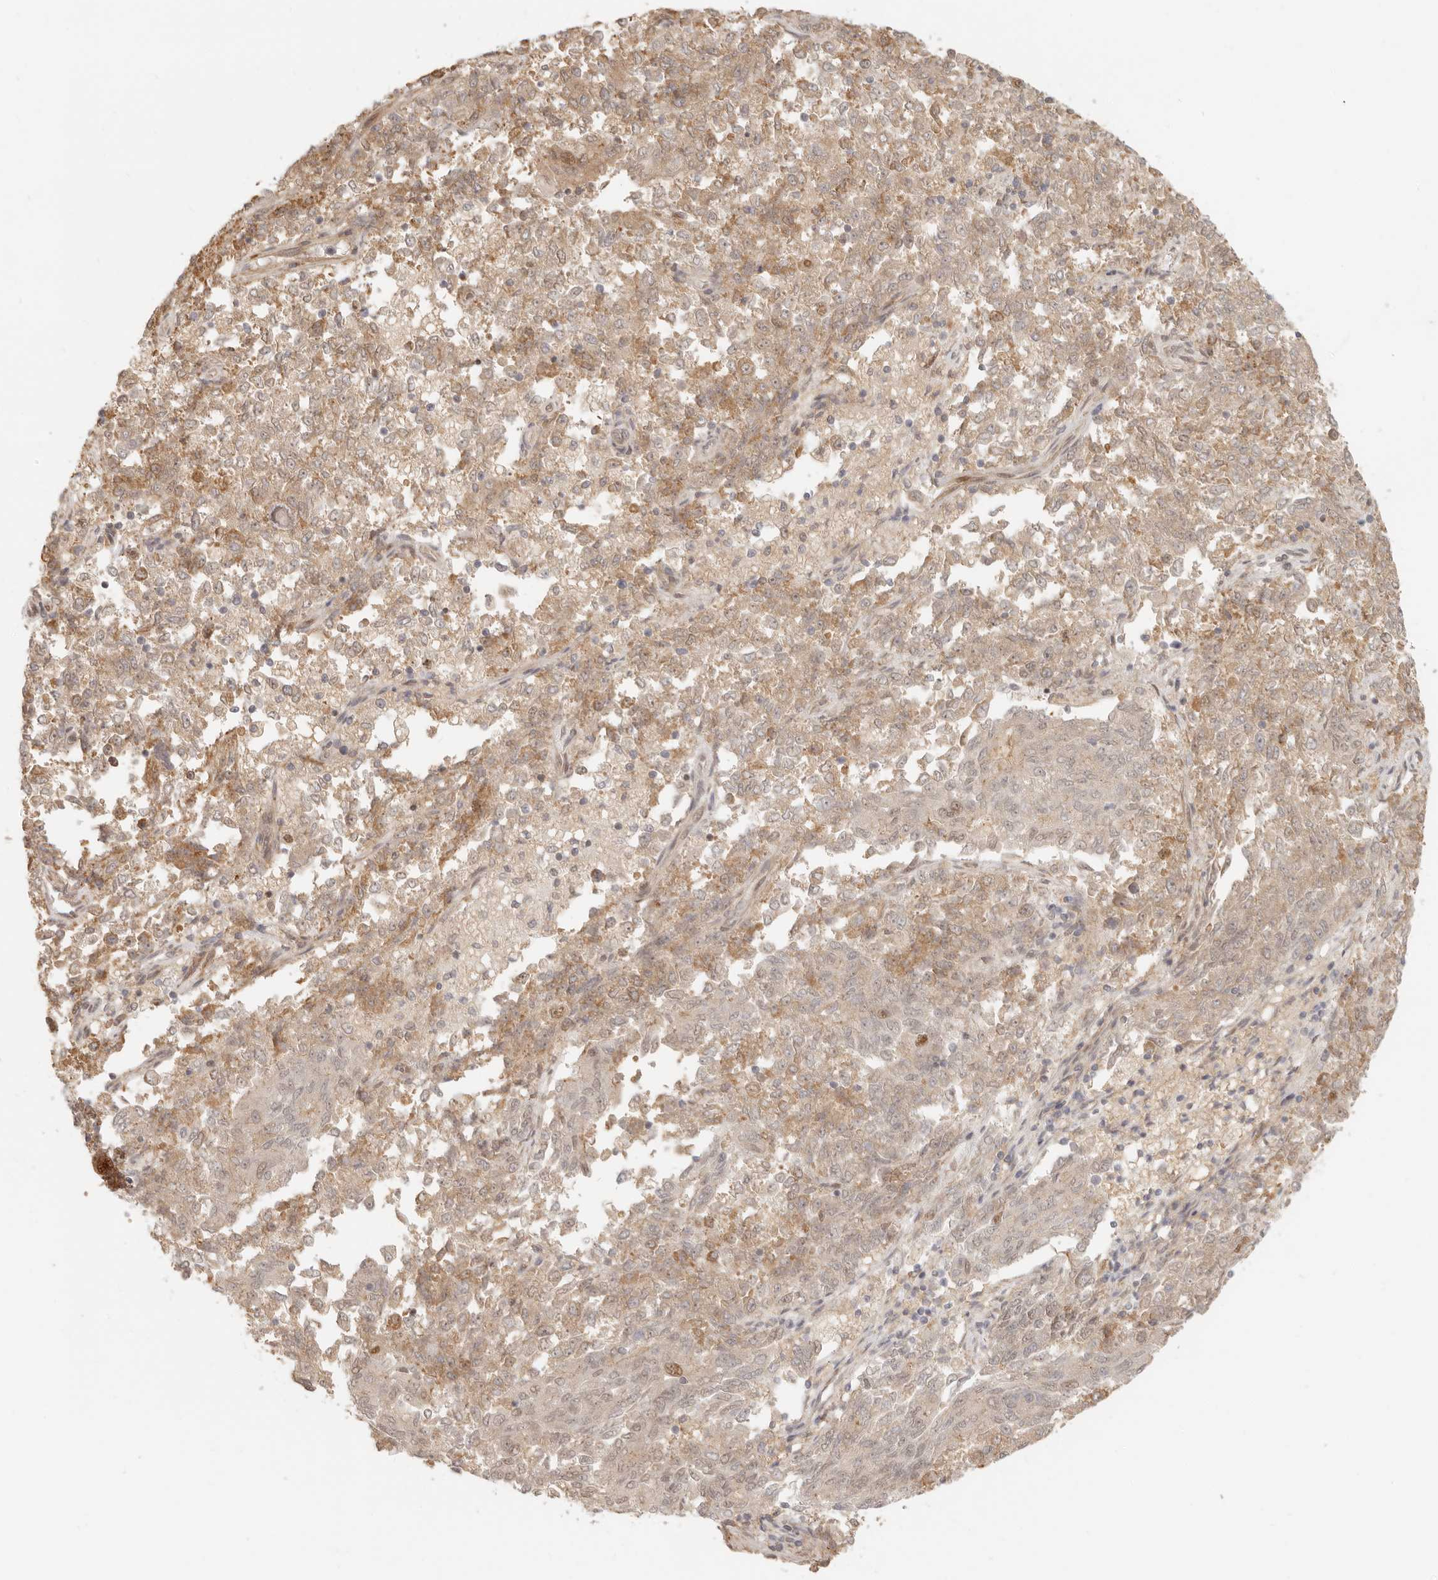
{"staining": {"intensity": "weak", "quantity": "25%-75%", "location": "cytoplasmic/membranous"}, "tissue": "endometrial cancer", "cell_type": "Tumor cells", "image_type": "cancer", "snomed": [{"axis": "morphology", "description": "Adenocarcinoma, NOS"}, {"axis": "topography", "description": "Endometrium"}], "caption": "Endometrial cancer (adenocarcinoma) was stained to show a protein in brown. There is low levels of weak cytoplasmic/membranous positivity in approximately 25%-75% of tumor cells.", "gene": "TUFT1", "patient": {"sex": "female", "age": 80}}